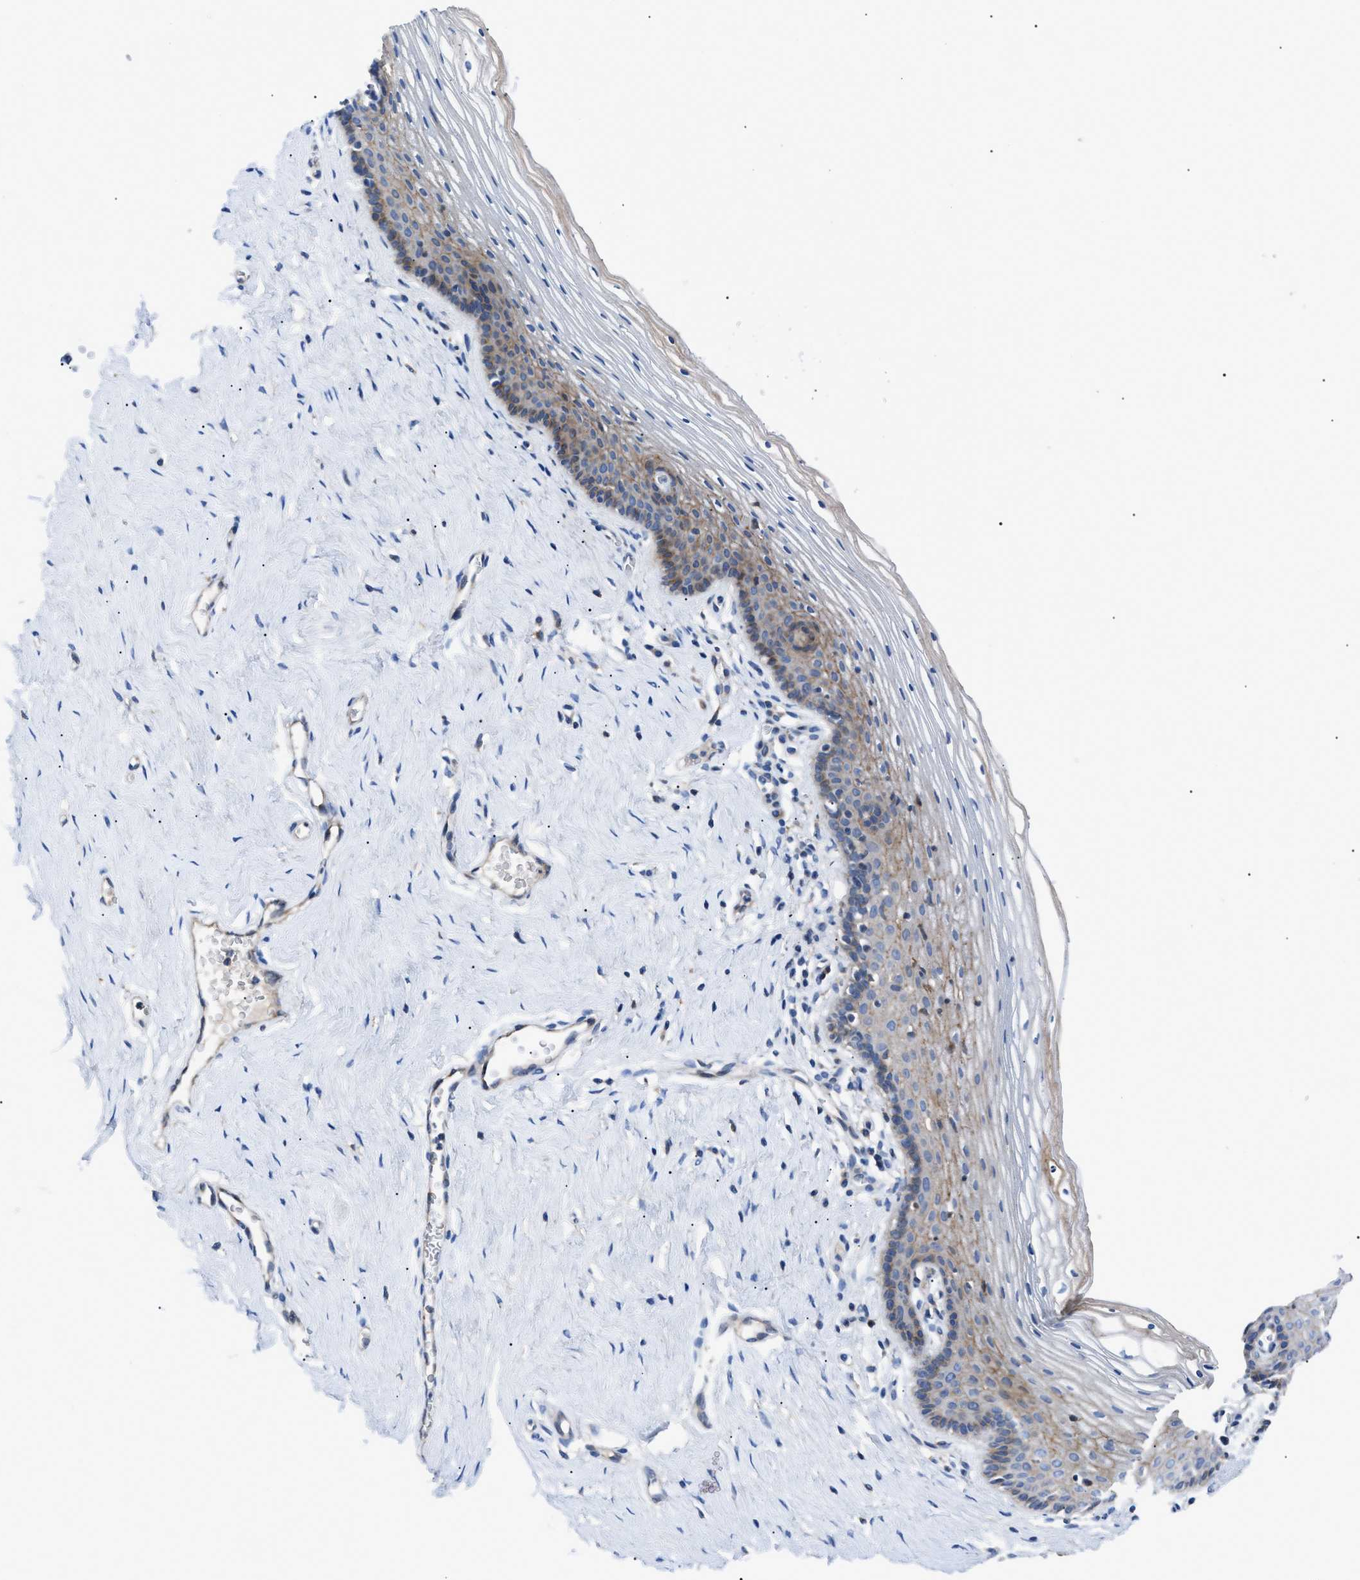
{"staining": {"intensity": "weak", "quantity": "25%-75%", "location": "cytoplasmic/membranous"}, "tissue": "vagina", "cell_type": "Squamous epithelial cells", "image_type": "normal", "snomed": [{"axis": "morphology", "description": "Normal tissue, NOS"}, {"axis": "topography", "description": "Vagina"}], "caption": "Immunohistochemical staining of normal vagina demonstrates weak cytoplasmic/membranous protein expression in about 25%-75% of squamous epithelial cells. The protein is stained brown, and the nuclei are stained in blue (DAB (3,3'-diaminobenzidine) IHC with brightfield microscopy, high magnification).", "gene": "ZDHHC24", "patient": {"sex": "female", "age": 32}}